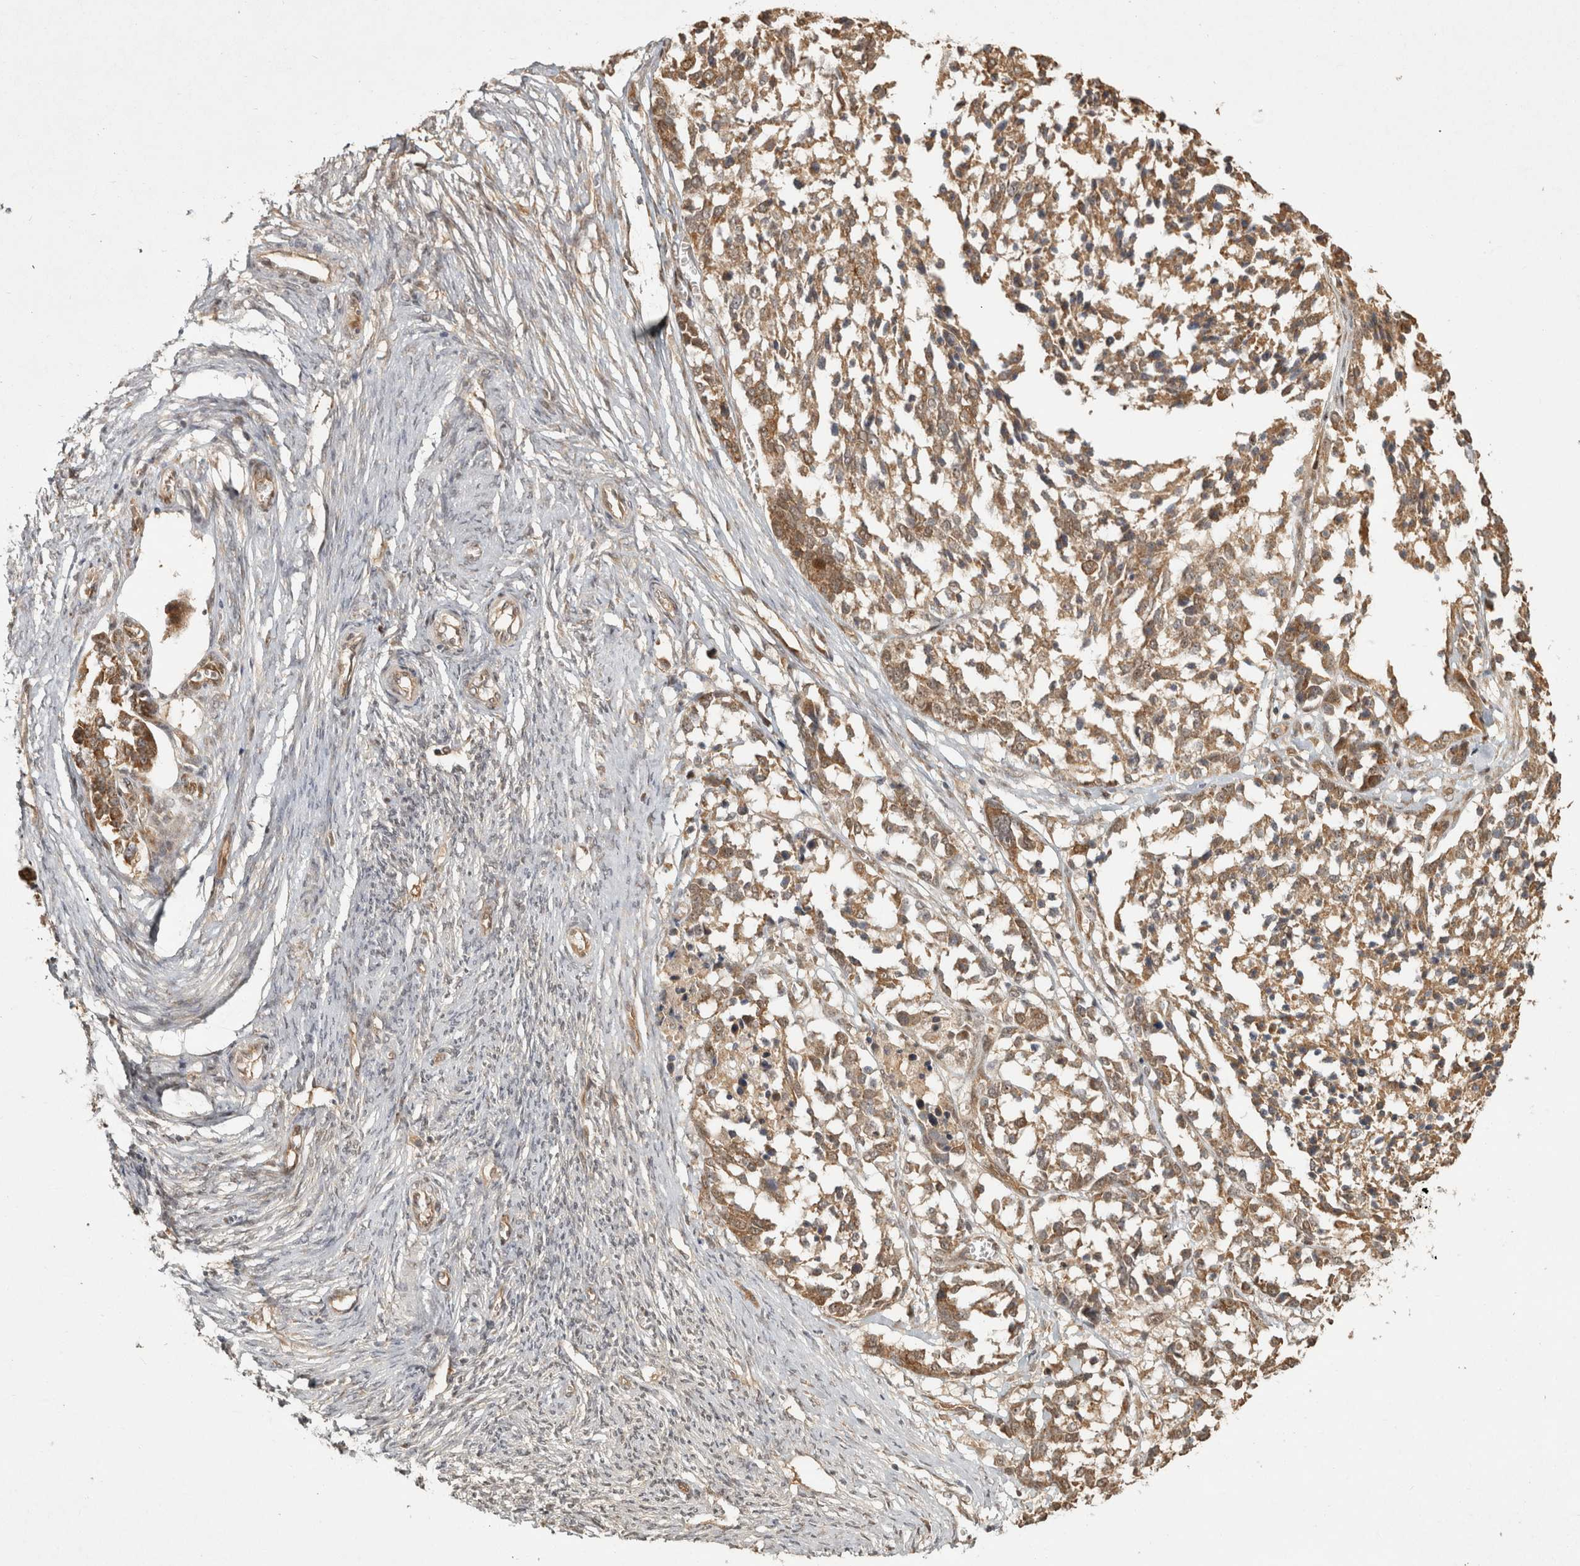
{"staining": {"intensity": "moderate", "quantity": ">75%", "location": "cytoplasmic/membranous"}, "tissue": "ovarian cancer", "cell_type": "Tumor cells", "image_type": "cancer", "snomed": [{"axis": "morphology", "description": "Cystadenocarcinoma, serous, NOS"}, {"axis": "topography", "description": "Ovary"}], "caption": "Ovarian cancer stained for a protein displays moderate cytoplasmic/membranous positivity in tumor cells.", "gene": "CAMSAP2", "patient": {"sex": "female", "age": 44}}